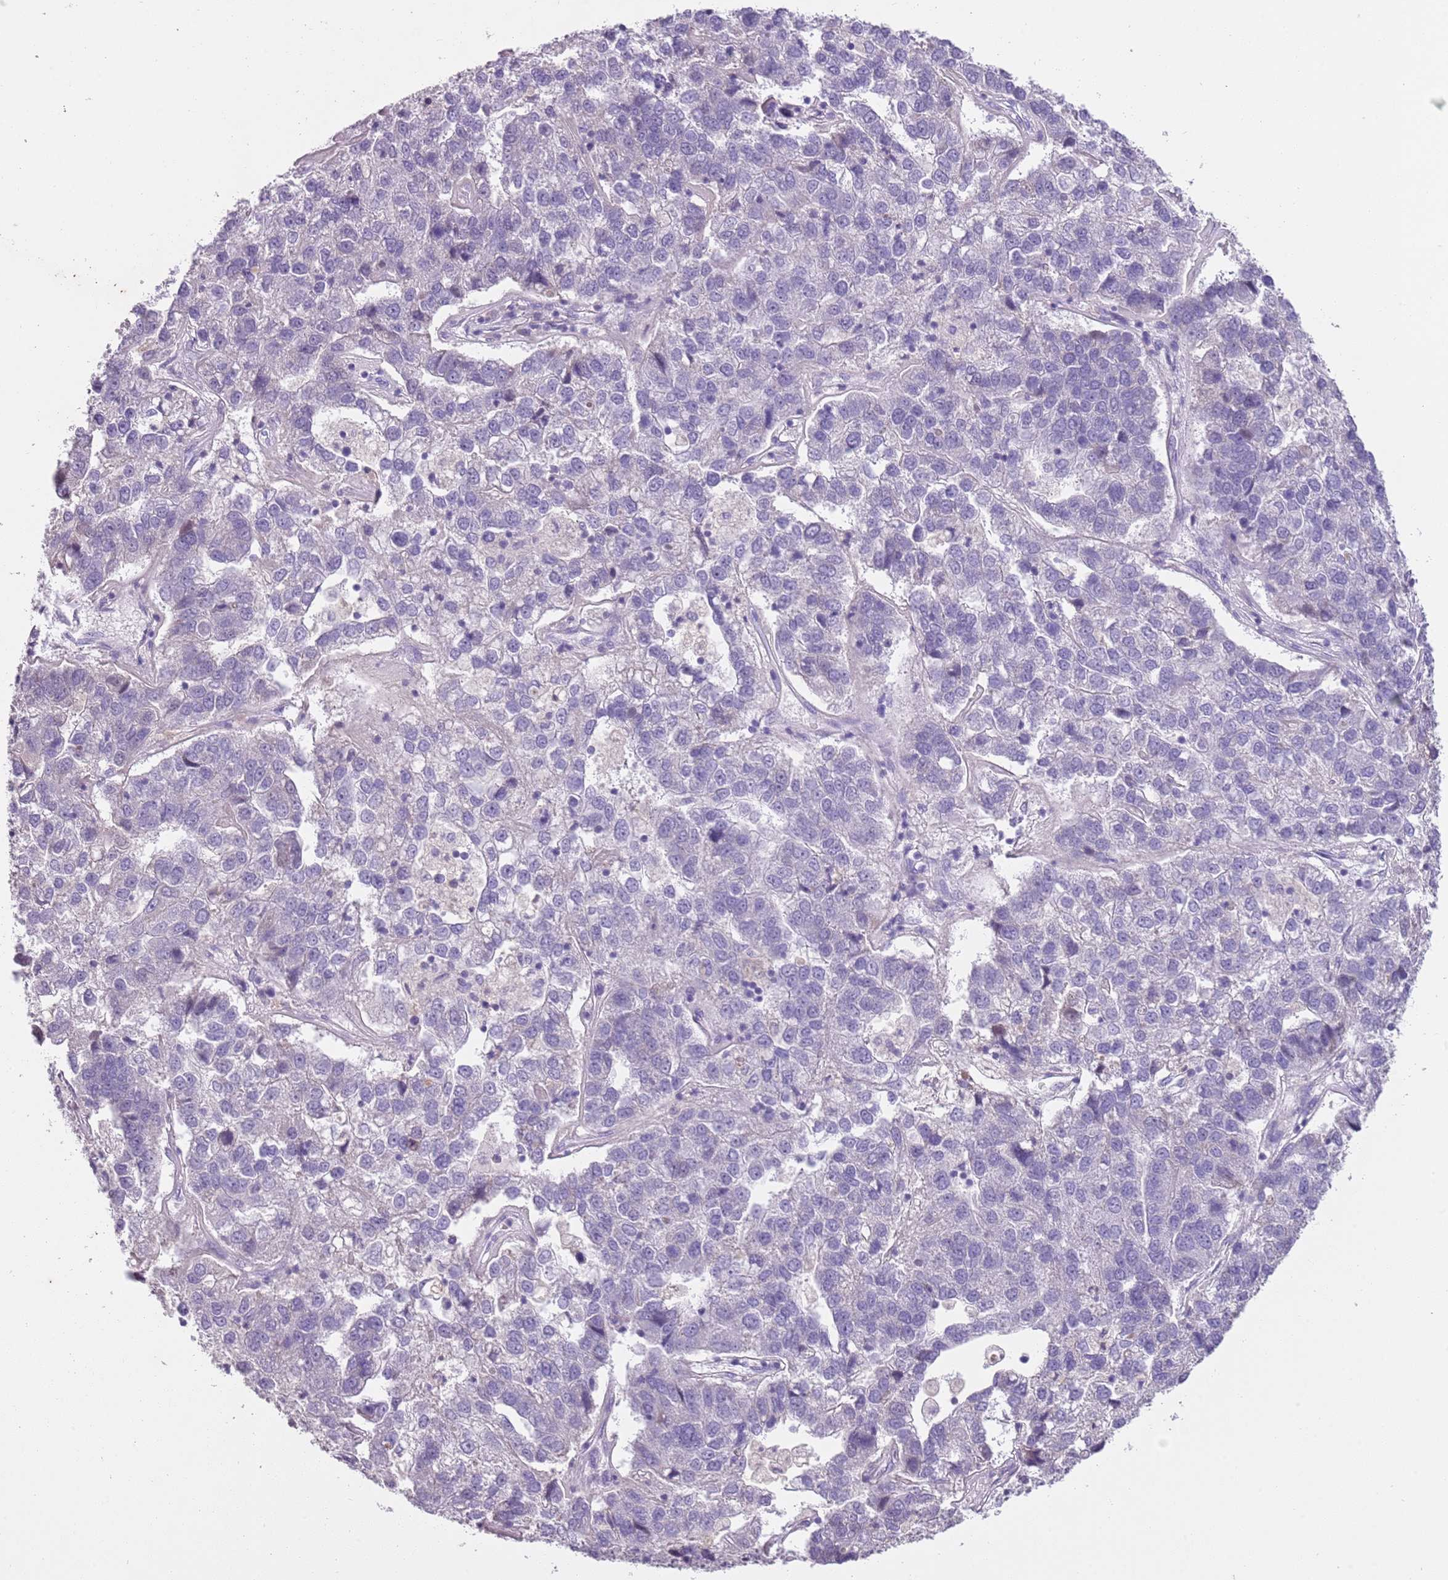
{"staining": {"intensity": "negative", "quantity": "none", "location": "none"}, "tissue": "pancreatic cancer", "cell_type": "Tumor cells", "image_type": "cancer", "snomed": [{"axis": "morphology", "description": "Adenocarcinoma, NOS"}, {"axis": "topography", "description": "Pancreas"}], "caption": "IHC micrograph of pancreatic cancer (adenocarcinoma) stained for a protein (brown), which demonstrates no positivity in tumor cells.", "gene": "SLC35E3", "patient": {"sex": "female", "age": 61}}